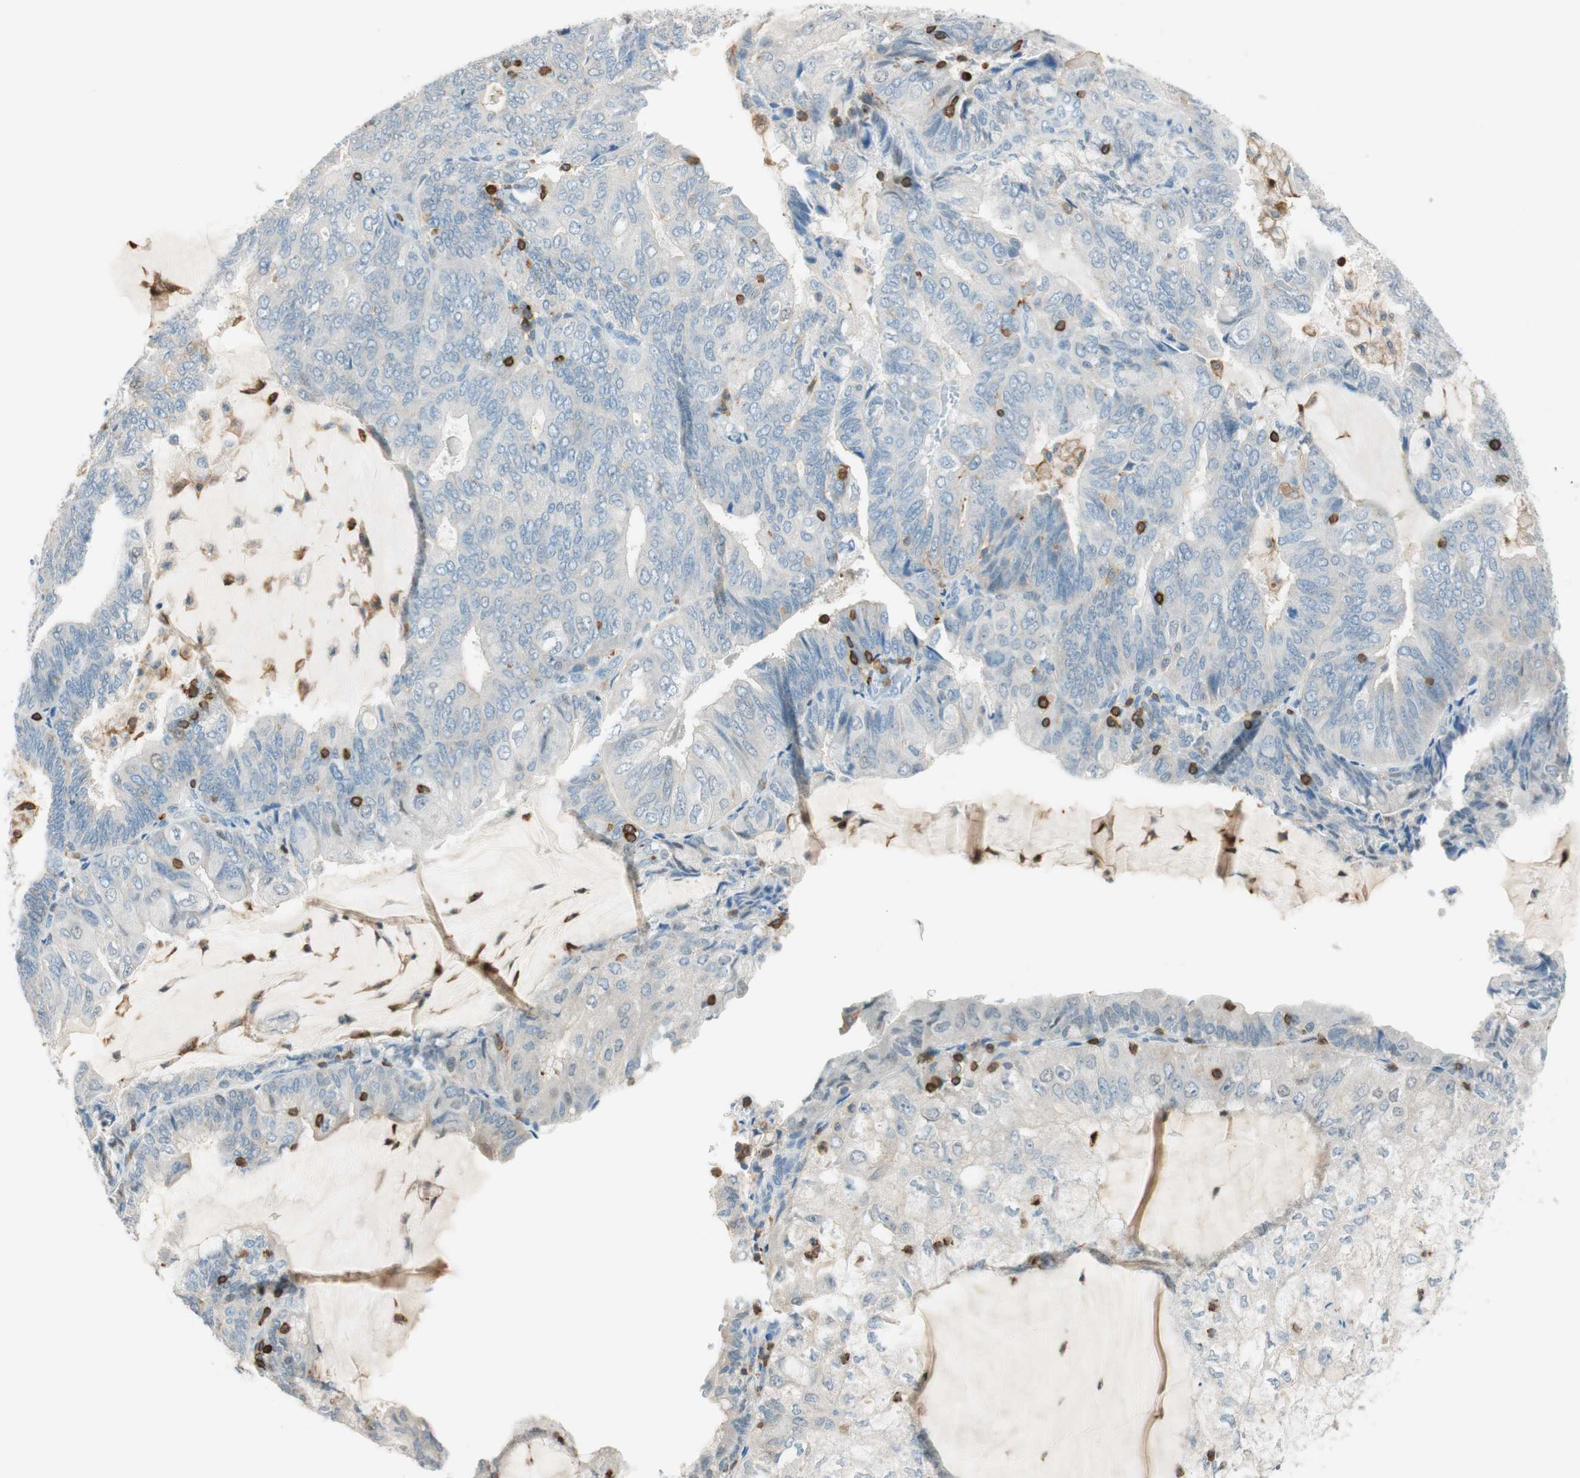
{"staining": {"intensity": "weak", "quantity": "25%-75%", "location": "cytoplasmic/membranous"}, "tissue": "endometrial cancer", "cell_type": "Tumor cells", "image_type": "cancer", "snomed": [{"axis": "morphology", "description": "Adenocarcinoma, NOS"}, {"axis": "topography", "description": "Endometrium"}], "caption": "Immunohistochemical staining of adenocarcinoma (endometrial) reveals weak cytoplasmic/membranous protein positivity in about 25%-75% of tumor cells.", "gene": "HPGD", "patient": {"sex": "female", "age": 81}}